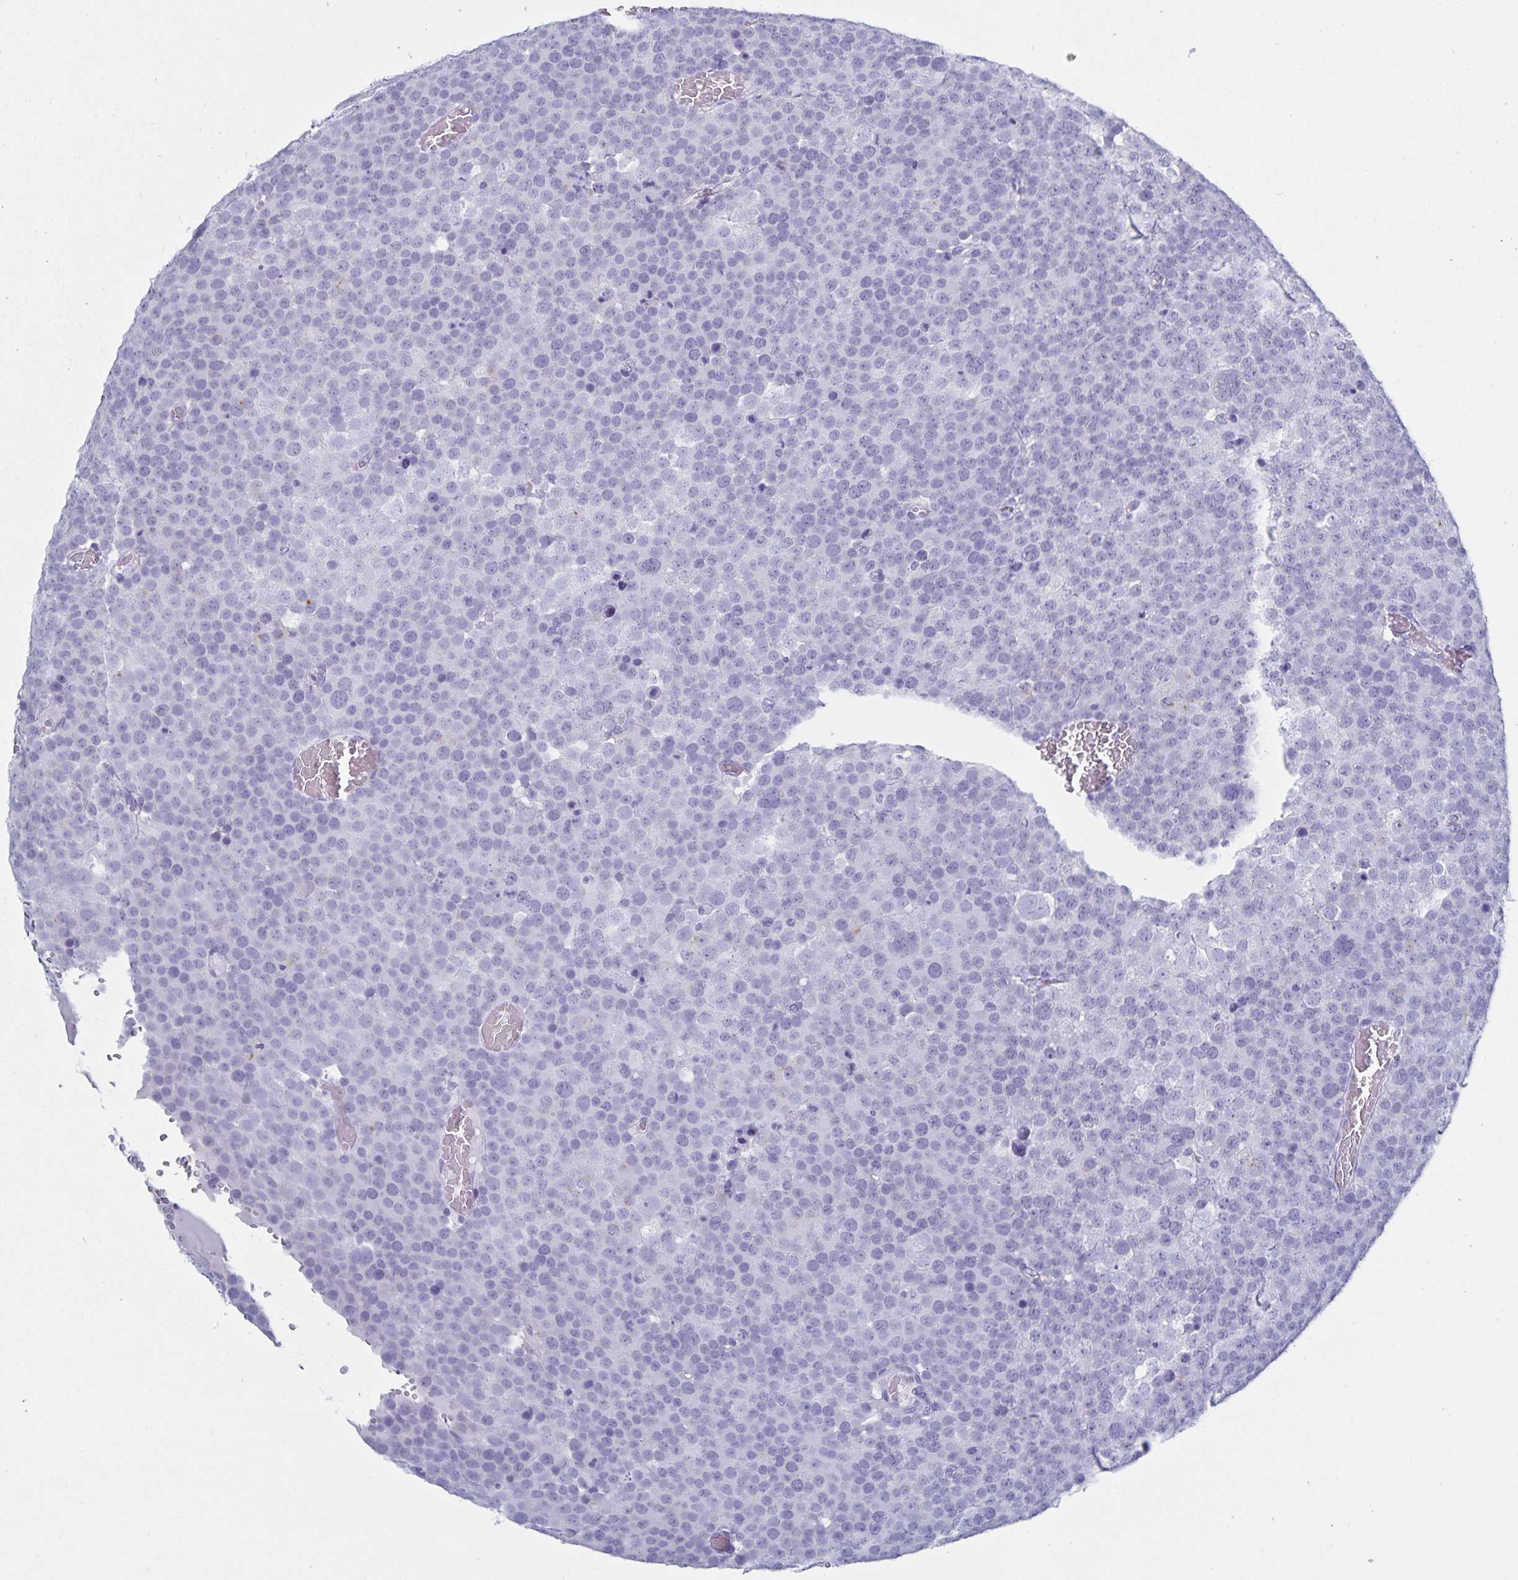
{"staining": {"intensity": "negative", "quantity": "none", "location": "none"}, "tissue": "testis cancer", "cell_type": "Tumor cells", "image_type": "cancer", "snomed": [{"axis": "morphology", "description": "Seminoma, NOS"}, {"axis": "topography", "description": "Testis"}], "caption": "Immunohistochemistry (IHC) photomicrograph of human seminoma (testis) stained for a protein (brown), which exhibits no staining in tumor cells. (DAB (3,3'-diaminobenzidine) immunohistochemistry visualized using brightfield microscopy, high magnification).", "gene": "C19orf73", "patient": {"sex": "male", "age": 71}}